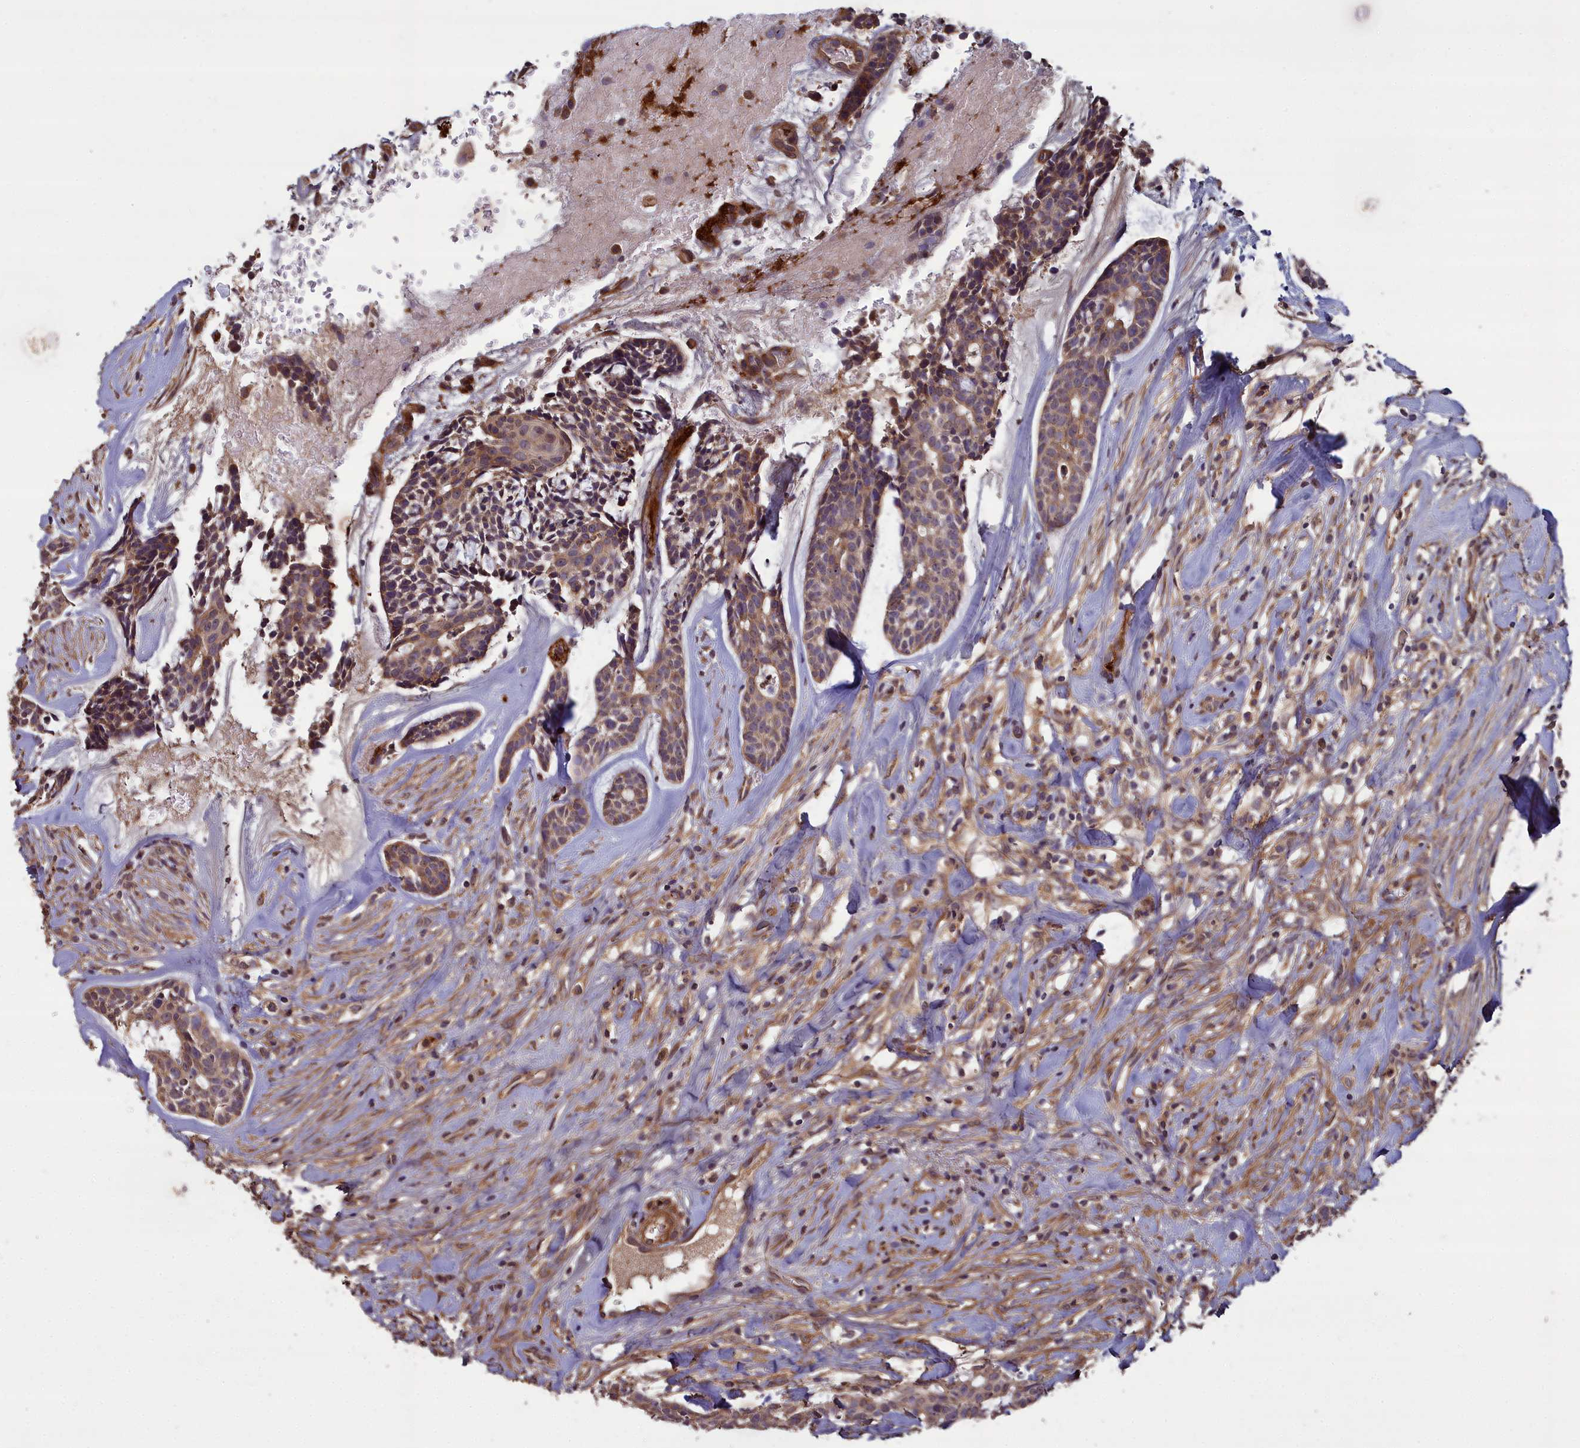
{"staining": {"intensity": "moderate", "quantity": "25%-75%", "location": "cytoplasmic/membranous"}, "tissue": "head and neck cancer", "cell_type": "Tumor cells", "image_type": "cancer", "snomed": [{"axis": "morphology", "description": "Normal tissue, NOS"}, {"axis": "morphology", "description": "Adenocarcinoma, NOS"}, {"axis": "topography", "description": "Subcutis"}, {"axis": "topography", "description": "Nasopharynx"}, {"axis": "topography", "description": "Head-Neck"}], "caption": "Head and neck cancer (adenocarcinoma) was stained to show a protein in brown. There is medium levels of moderate cytoplasmic/membranous expression in approximately 25%-75% of tumor cells.", "gene": "ATP6V0A2", "patient": {"sex": "female", "age": 73}}